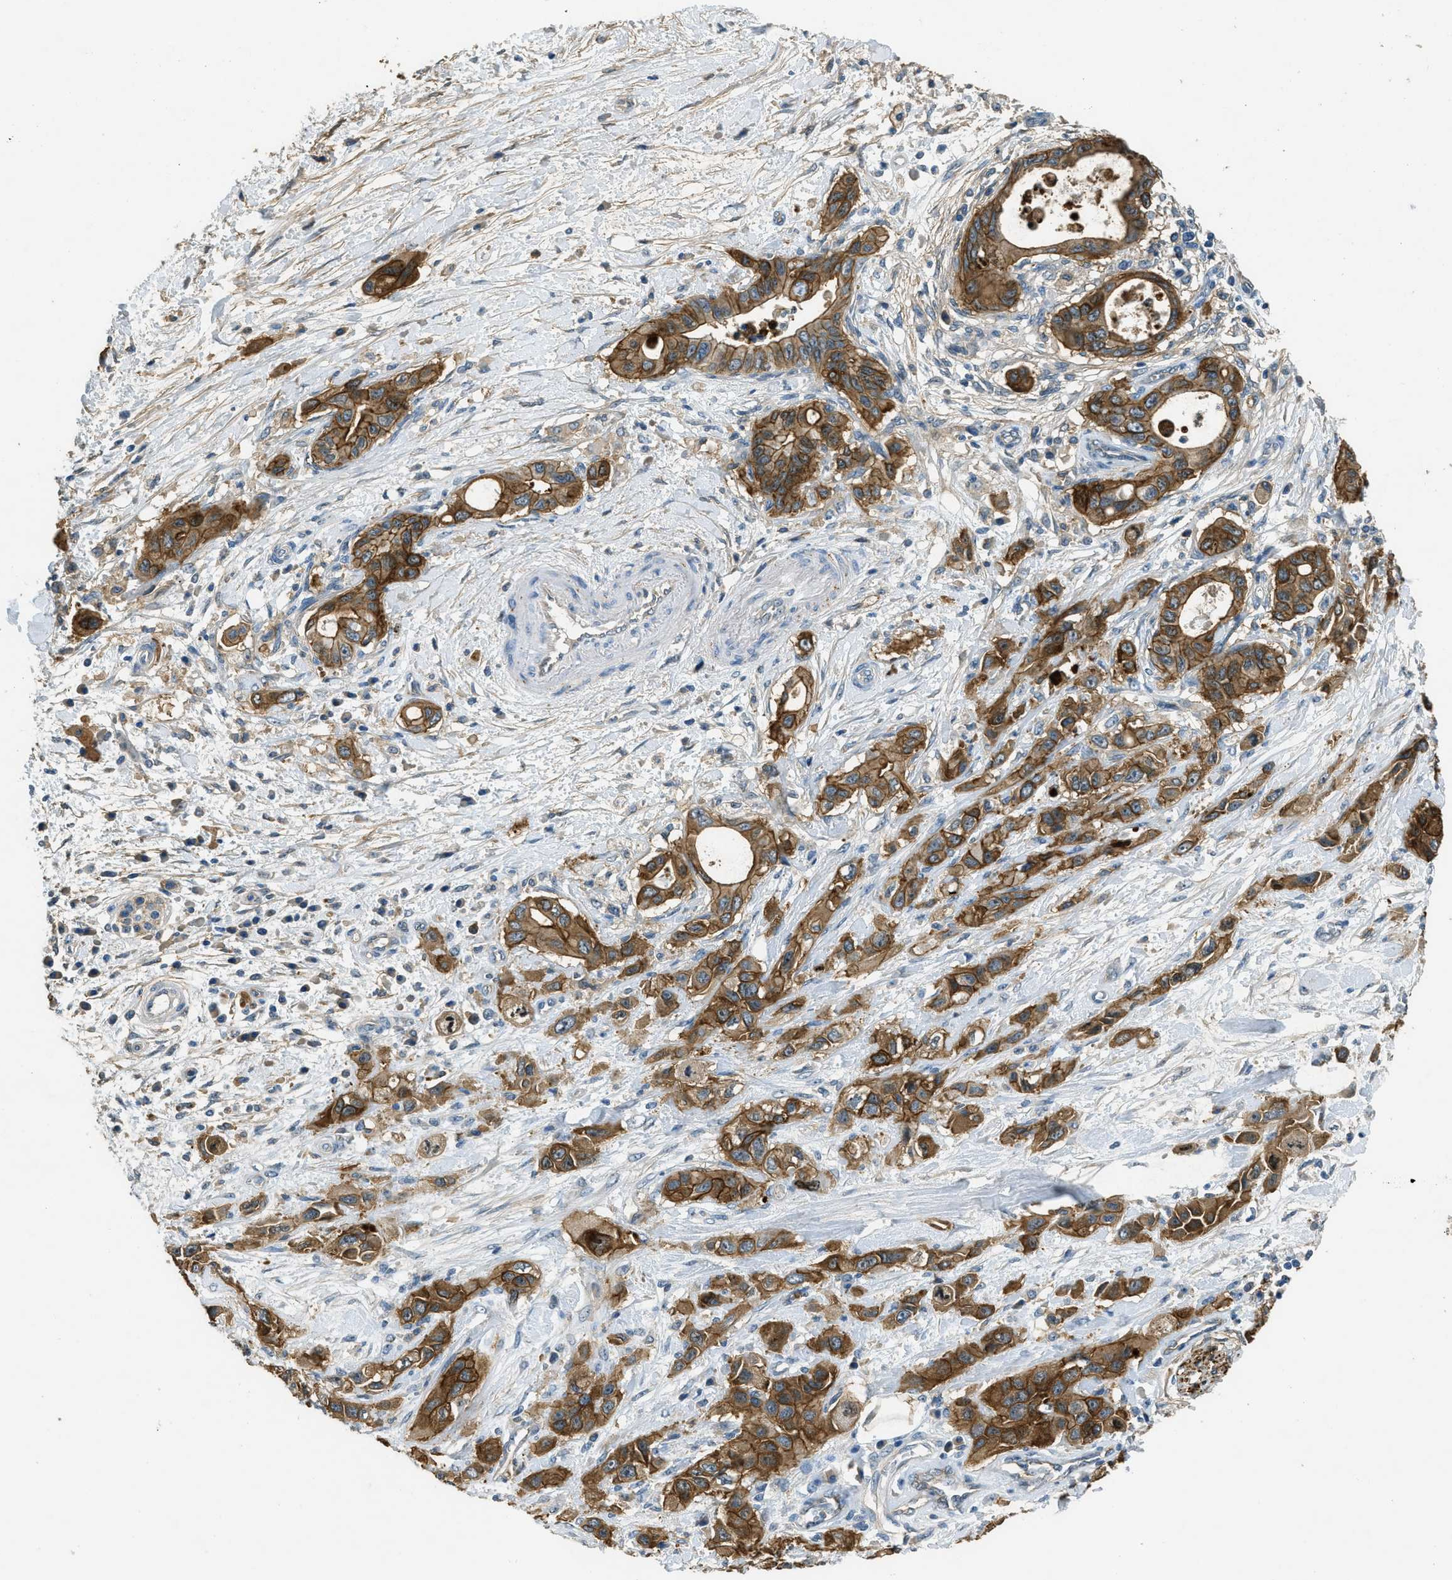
{"staining": {"intensity": "moderate", "quantity": ">75%", "location": "cytoplasmic/membranous"}, "tissue": "pancreatic cancer", "cell_type": "Tumor cells", "image_type": "cancer", "snomed": [{"axis": "morphology", "description": "Adenocarcinoma, NOS"}, {"axis": "topography", "description": "Pancreas"}], "caption": "Pancreatic cancer tissue demonstrates moderate cytoplasmic/membranous positivity in about >75% of tumor cells, visualized by immunohistochemistry. Using DAB (brown) and hematoxylin (blue) stains, captured at high magnification using brightfield microscopy.", "gene": "OSMR", "patient": {"sex": "female", "age": 73}}